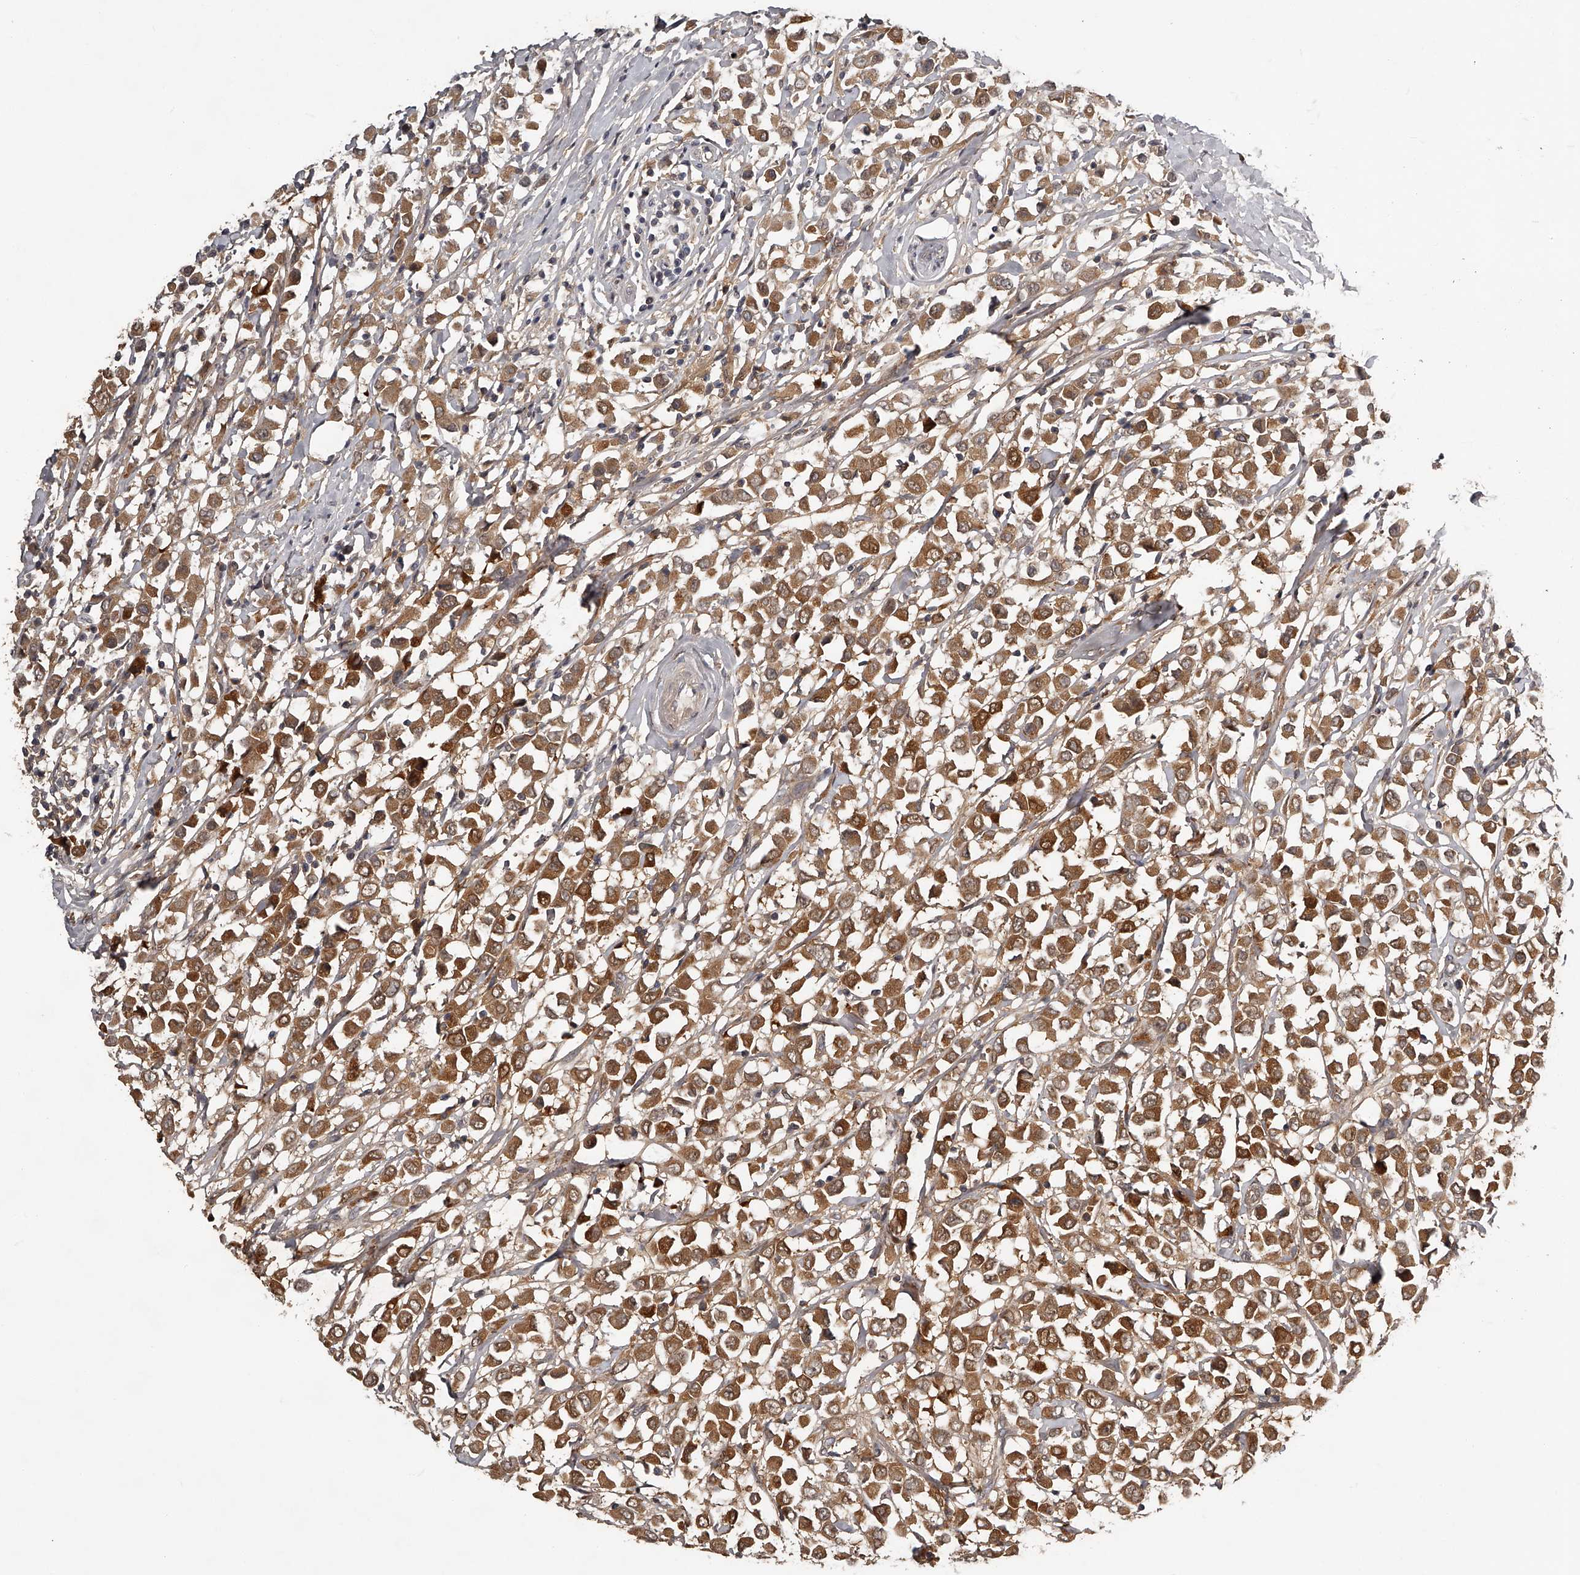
{"staining": {"intensity": "moderate", "quantity": ">75%", "location": "cytoplasmic/membranous"}, "tissue": "breast cancer", "cell_type": "Tumor cells", "image_type": "cancer", "snomed": [{"axis": "morphology", "description": "Duct carcinoma"}, {"axis": "topography", "description": "Breast"}], "caption": "Breast infiltrating ductal carcinoma stained for a protein reveals moderate cytoplasmic/membranous positivity in tumor cells. Nuclei are stained in blue.", "gene": "GGCT", "patient": {"sex": "female", "age": 61}}